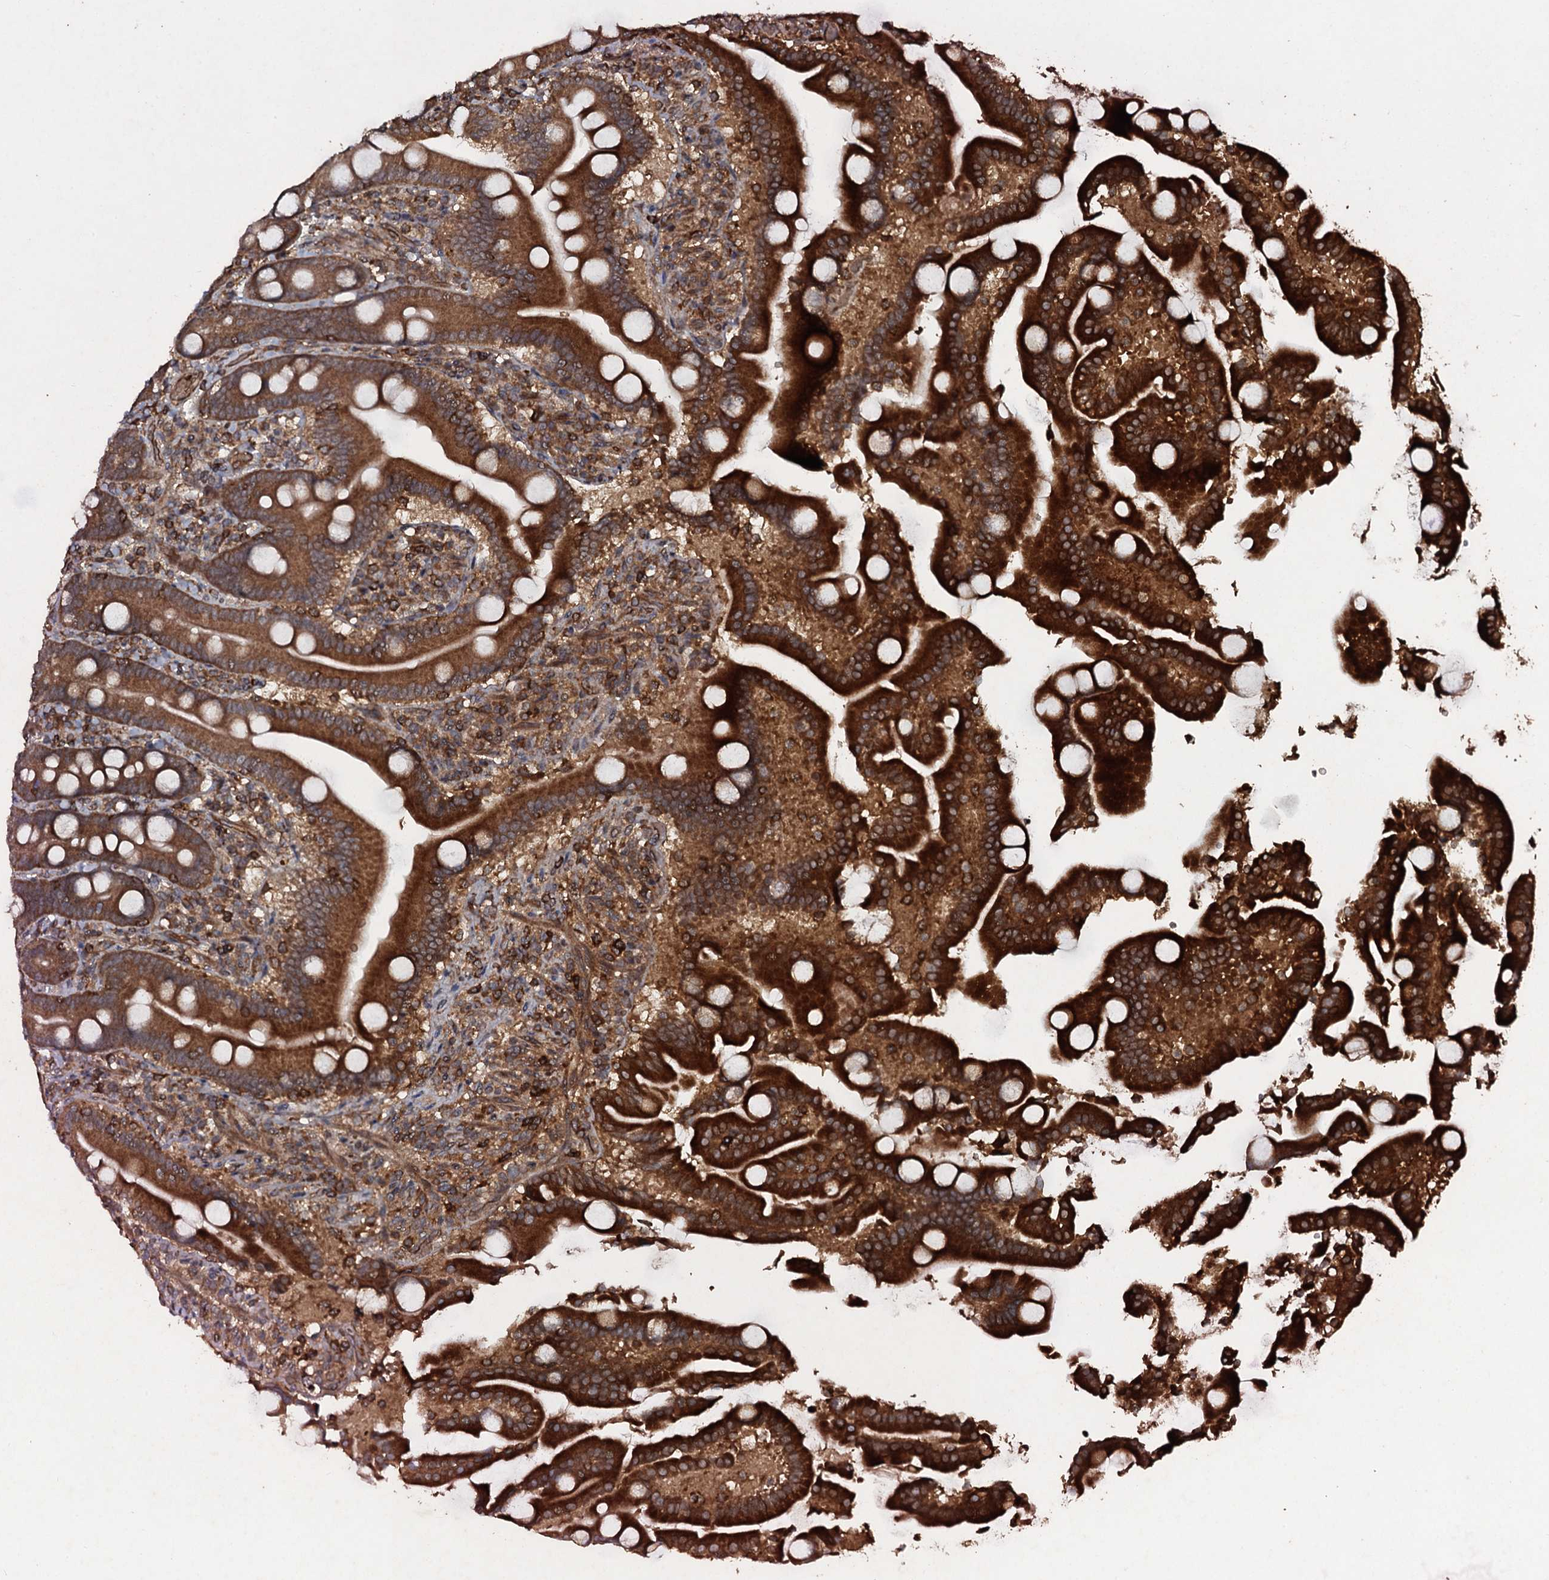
{"staining": {"intensity": "strong", "quantity": ">75%", "location": "cytoplasmic/membranous"}, "tissue": "duodenum", "cell_type": "Glandular cells", "image_type": "normal", "snomed": [{"axis": "morphology", "description": "Normal tissue, NOS"}, {"axis": "topography", "description": "Duodenum"}], "caption": "The photomicrograph reveals immunohistochemical staining of normal duodenum. There is strong cytoplasmic/membranous staining is seen in approximately >75% of glandular cells.", "gene": "ADGRG3", "patient": {"sex": "male", "age": 55}}